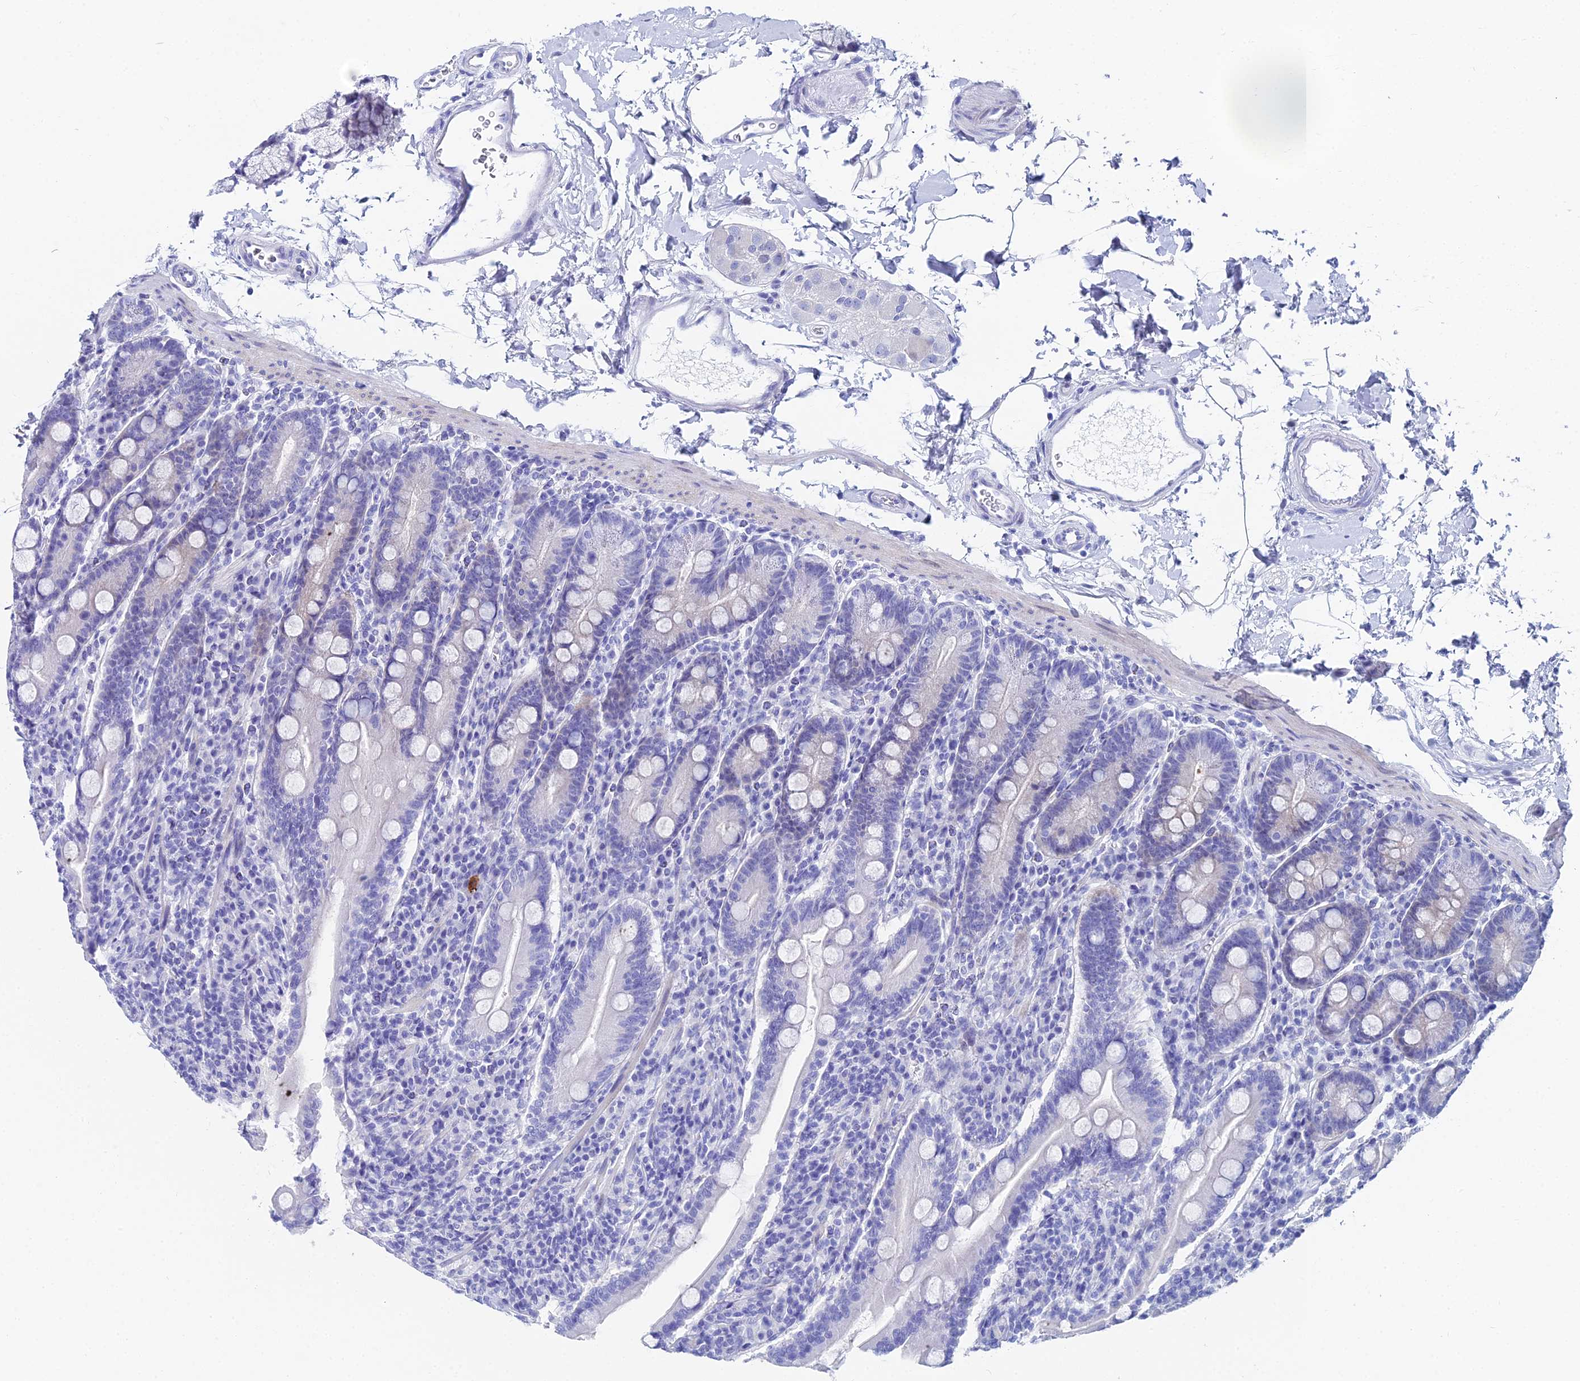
{"staining": {"intensity": "negative", "quantity": "none", "location": "none"}, "tissue": "duodenum", "cell_type": "Glandular cells", "image_type": "normal", "snomed": [{"axis": "morphology", "description": "Normal tissue, NOS"}, {"axis": "topography", "description": "Duodenum"}], "caption": "An image of human duodenum is negative for staining in glandular cells. (DAB immunohistochemistry (IHC) with hematoxylin counter stain).", "gene": "HSPA1L", "patient": {"sex": "male", "age": 35}}